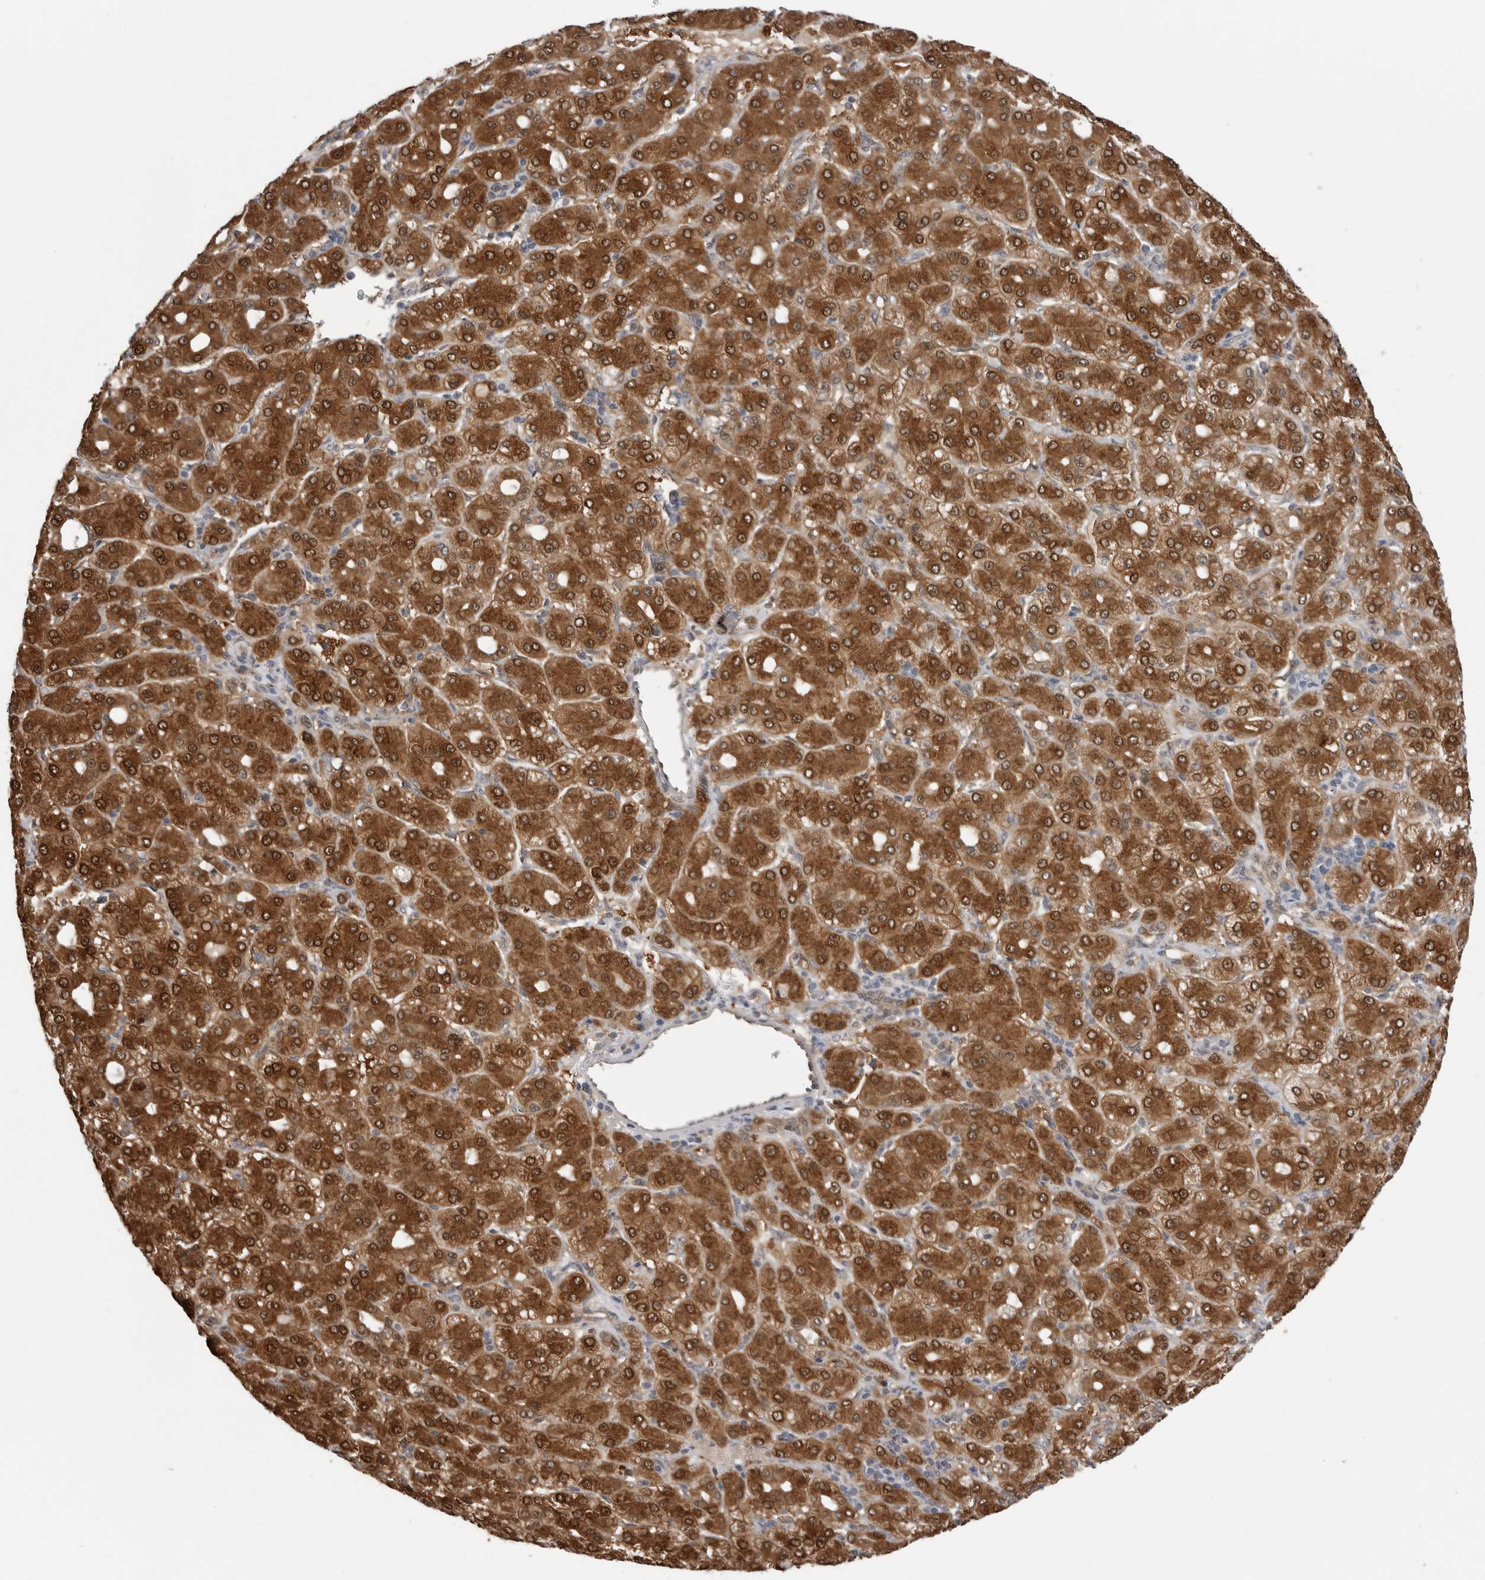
{"staining": {"intensity": "strong", "quantity": ">75%", "location": "cytoplasmic/membranous,nuclear"}, "tissue": "liver cancer", "cell_type": "Tumor cells", "image_type": "cancer", "snomed": [{"axis": "morphology", "description": "Carcinoma, Hepatocellular, NOS"}, {"axis": "topography", "description": "Liver"}], "caption": "Liver hepatocellular carcinoma stained for a protein shows strong cytoplasmic/membranous and nuclear positivity in tumor cells.", "gene": "PNPO", "patient": {"sex": "male", "age": 65}}